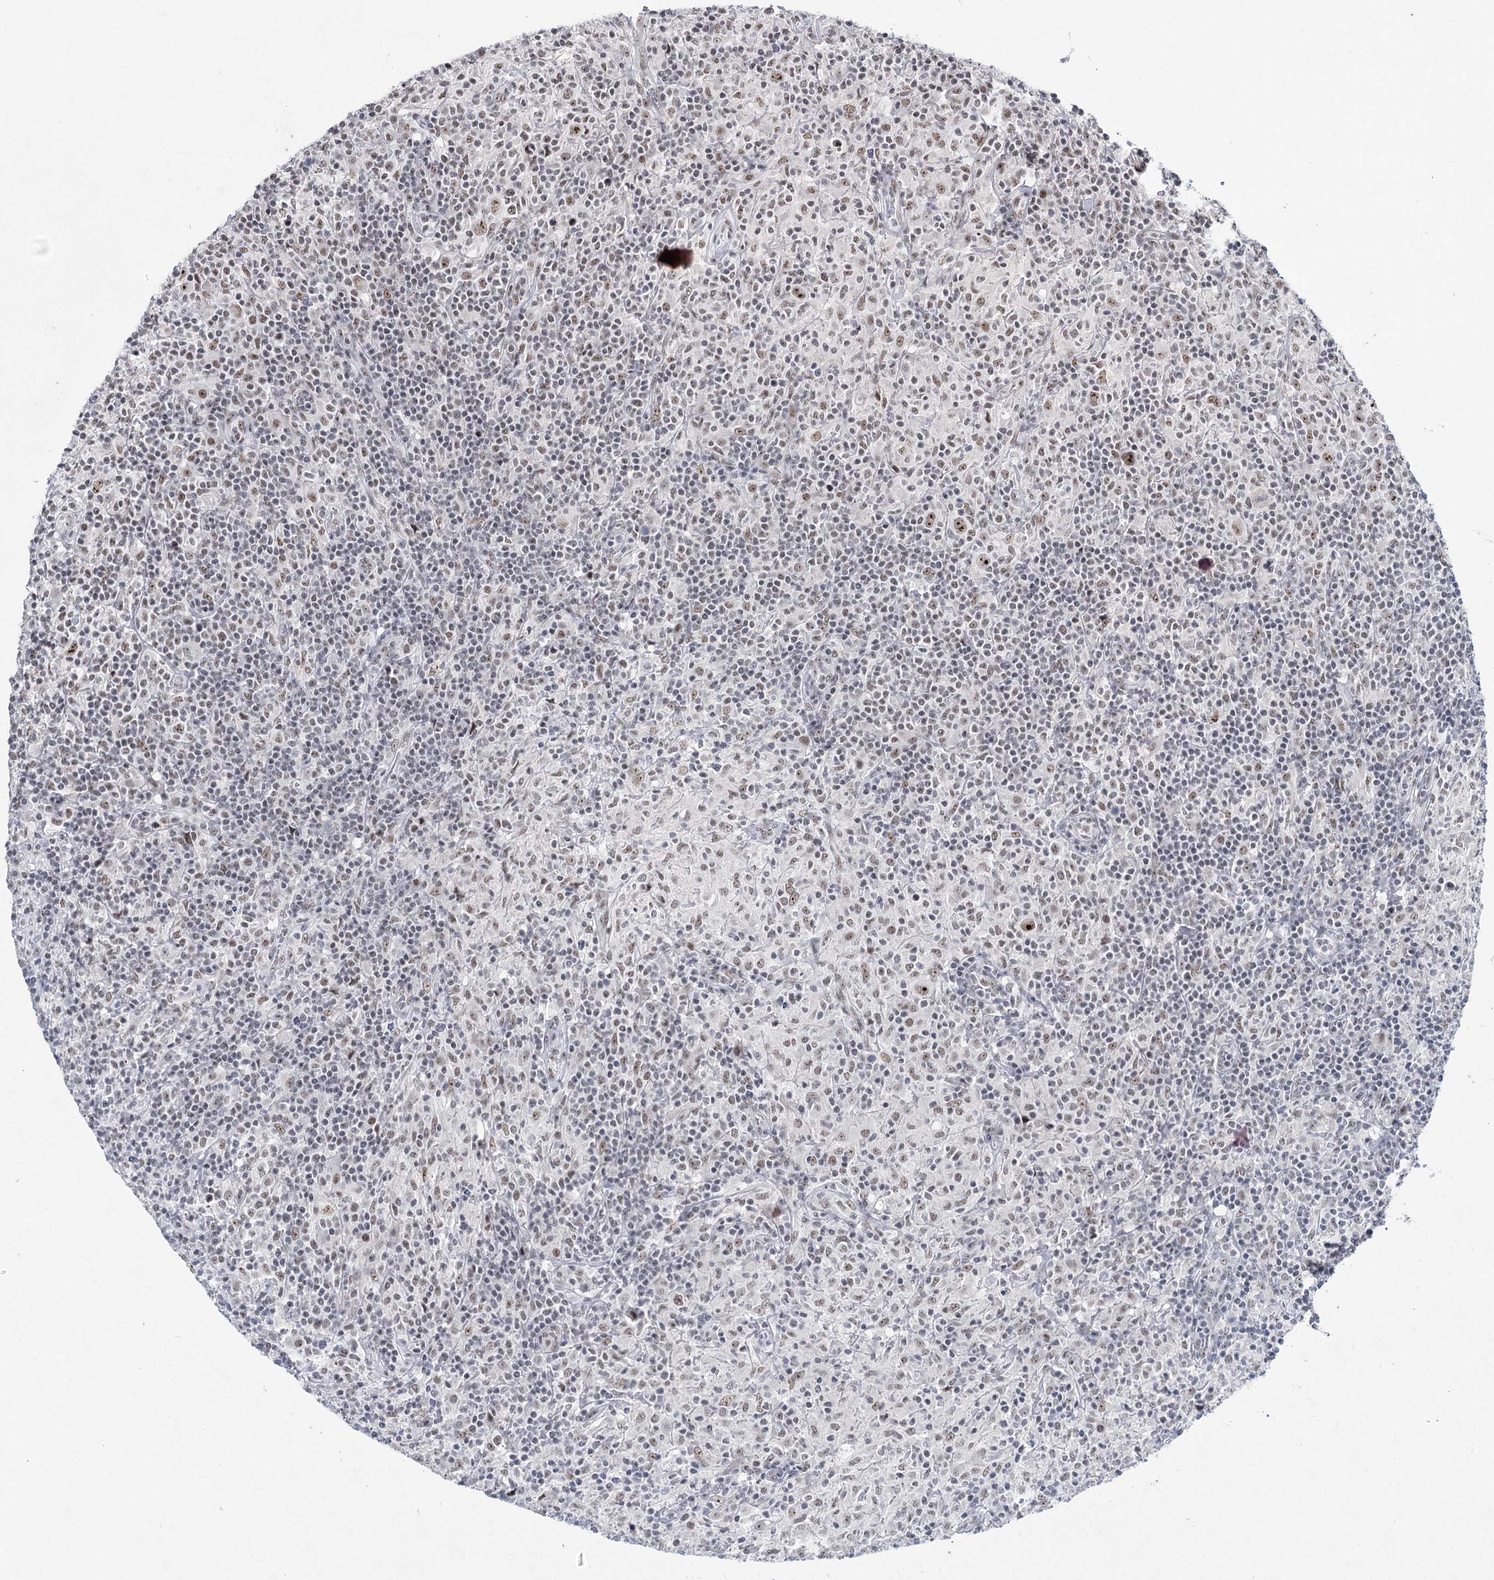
{"staining": {"intensity": "moderate", "quantity": ">75%", "location": "nuclear"}, "tissue": "lymphoma", "cell_type": "Tumor cells", "image_type": "cancer", "snomed": [{"axis": "morphology", "description": "Hodgkin's disease, NOS"}, {"axis": "topography", "description": "Lymph node"}], "caption": "Hodgkin's disease stained for a protein exhibits moderate nuclear positivity in tumor cells.", "gene": "SCAF8", "patient": {"sex": "male", "age": 70}}